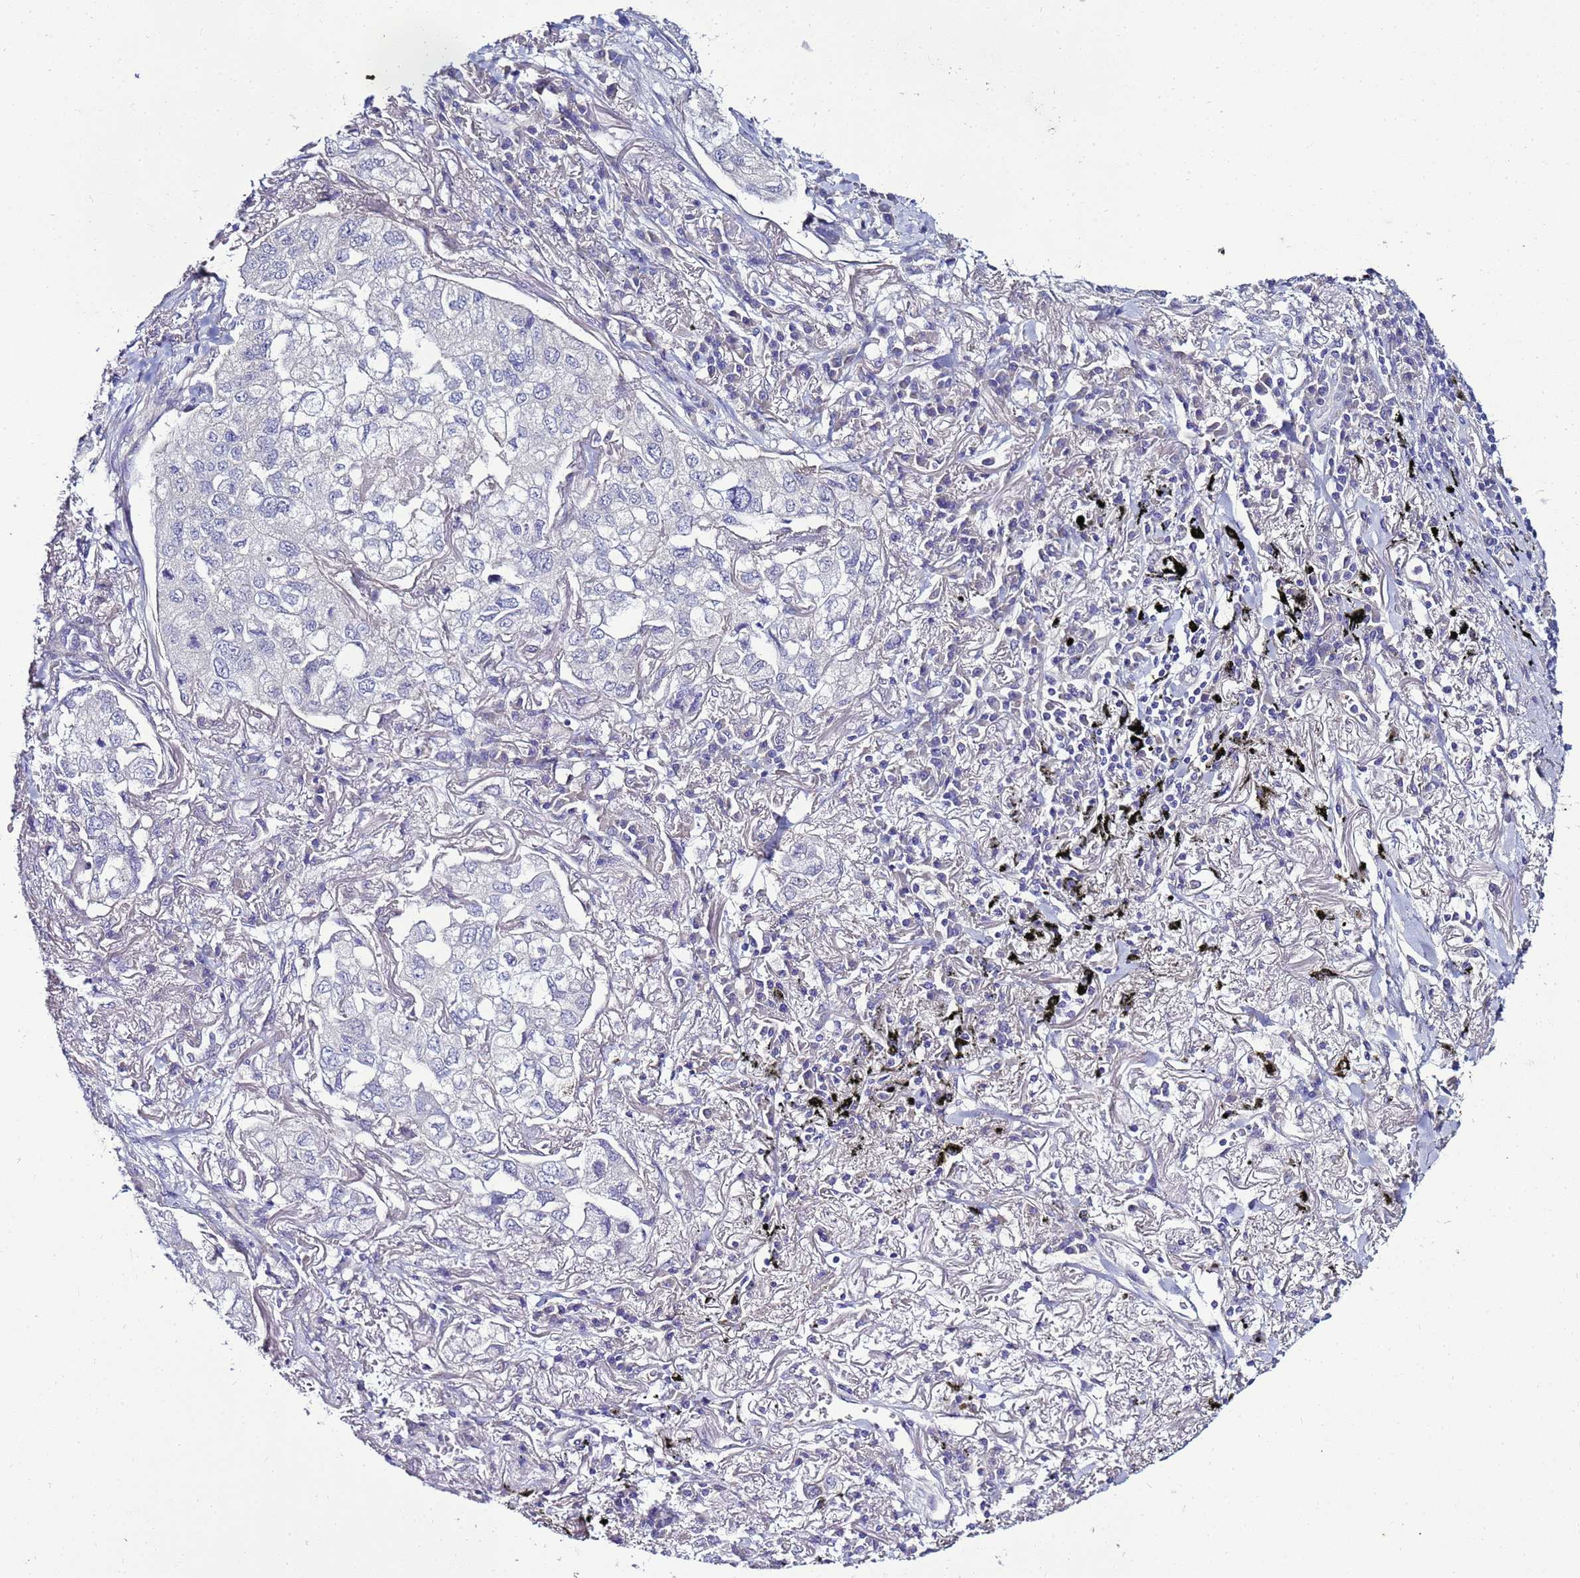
{"staining": {"intensity": "negative", "quantity": "none", "location": "none"}, "tissue": "lung cancer", "cell_type": "Tumor cells", "image_type": "cancer", "snomed": [{"axis": "morphology", "description": "Adenocarcinoma, NOS"}, {"axis": "topography", "description": "Lung"}], "caption": "Lung cancer (adenocarcinoma) was stained to show a protein in brown. There is no significant positivity in tumor cells.", "gene": "FAM166B", "patient": {"sex": "male", "age": 65}}